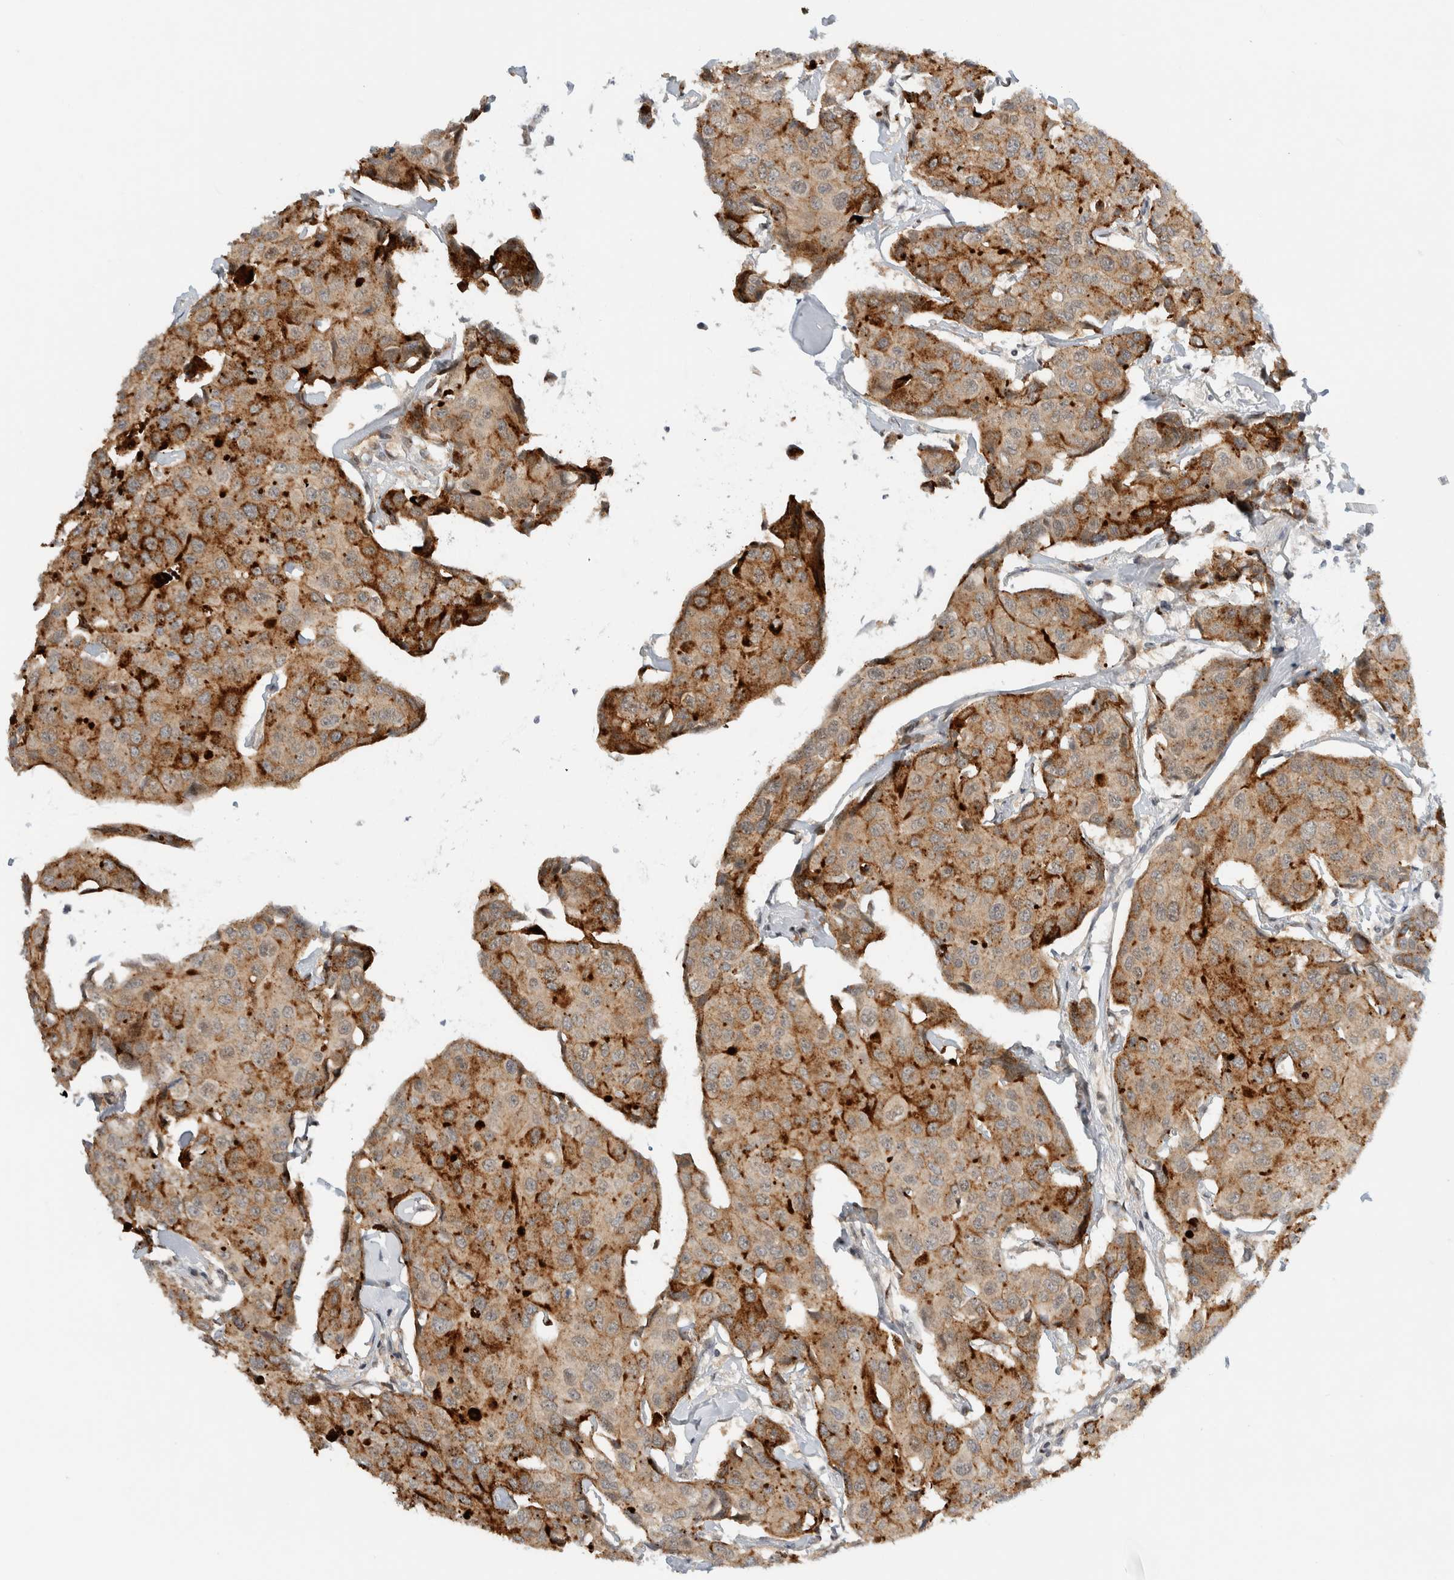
{"staining": {"intensity": "moderate", "quantity": ">75%", "location": "cytoplasmic/membranous"}, "tissue": "breast cancer", "cell_type": "Tumor cells", "image_type": "cancer", "snomed": [{"axis": "morphology", "description": "Duct carcinoma"}, {"axis": "topography", "description": "Breast"}], "caption": "IHC of human breast cancer (invasive ductal carcinoma) exhibits medium levels of moderate cytoplasmic/membranous positivity in approximately >75% of tumor cells.", "gene": "NCR3LG1", "patient": {"sex": "female", "age": 80}}